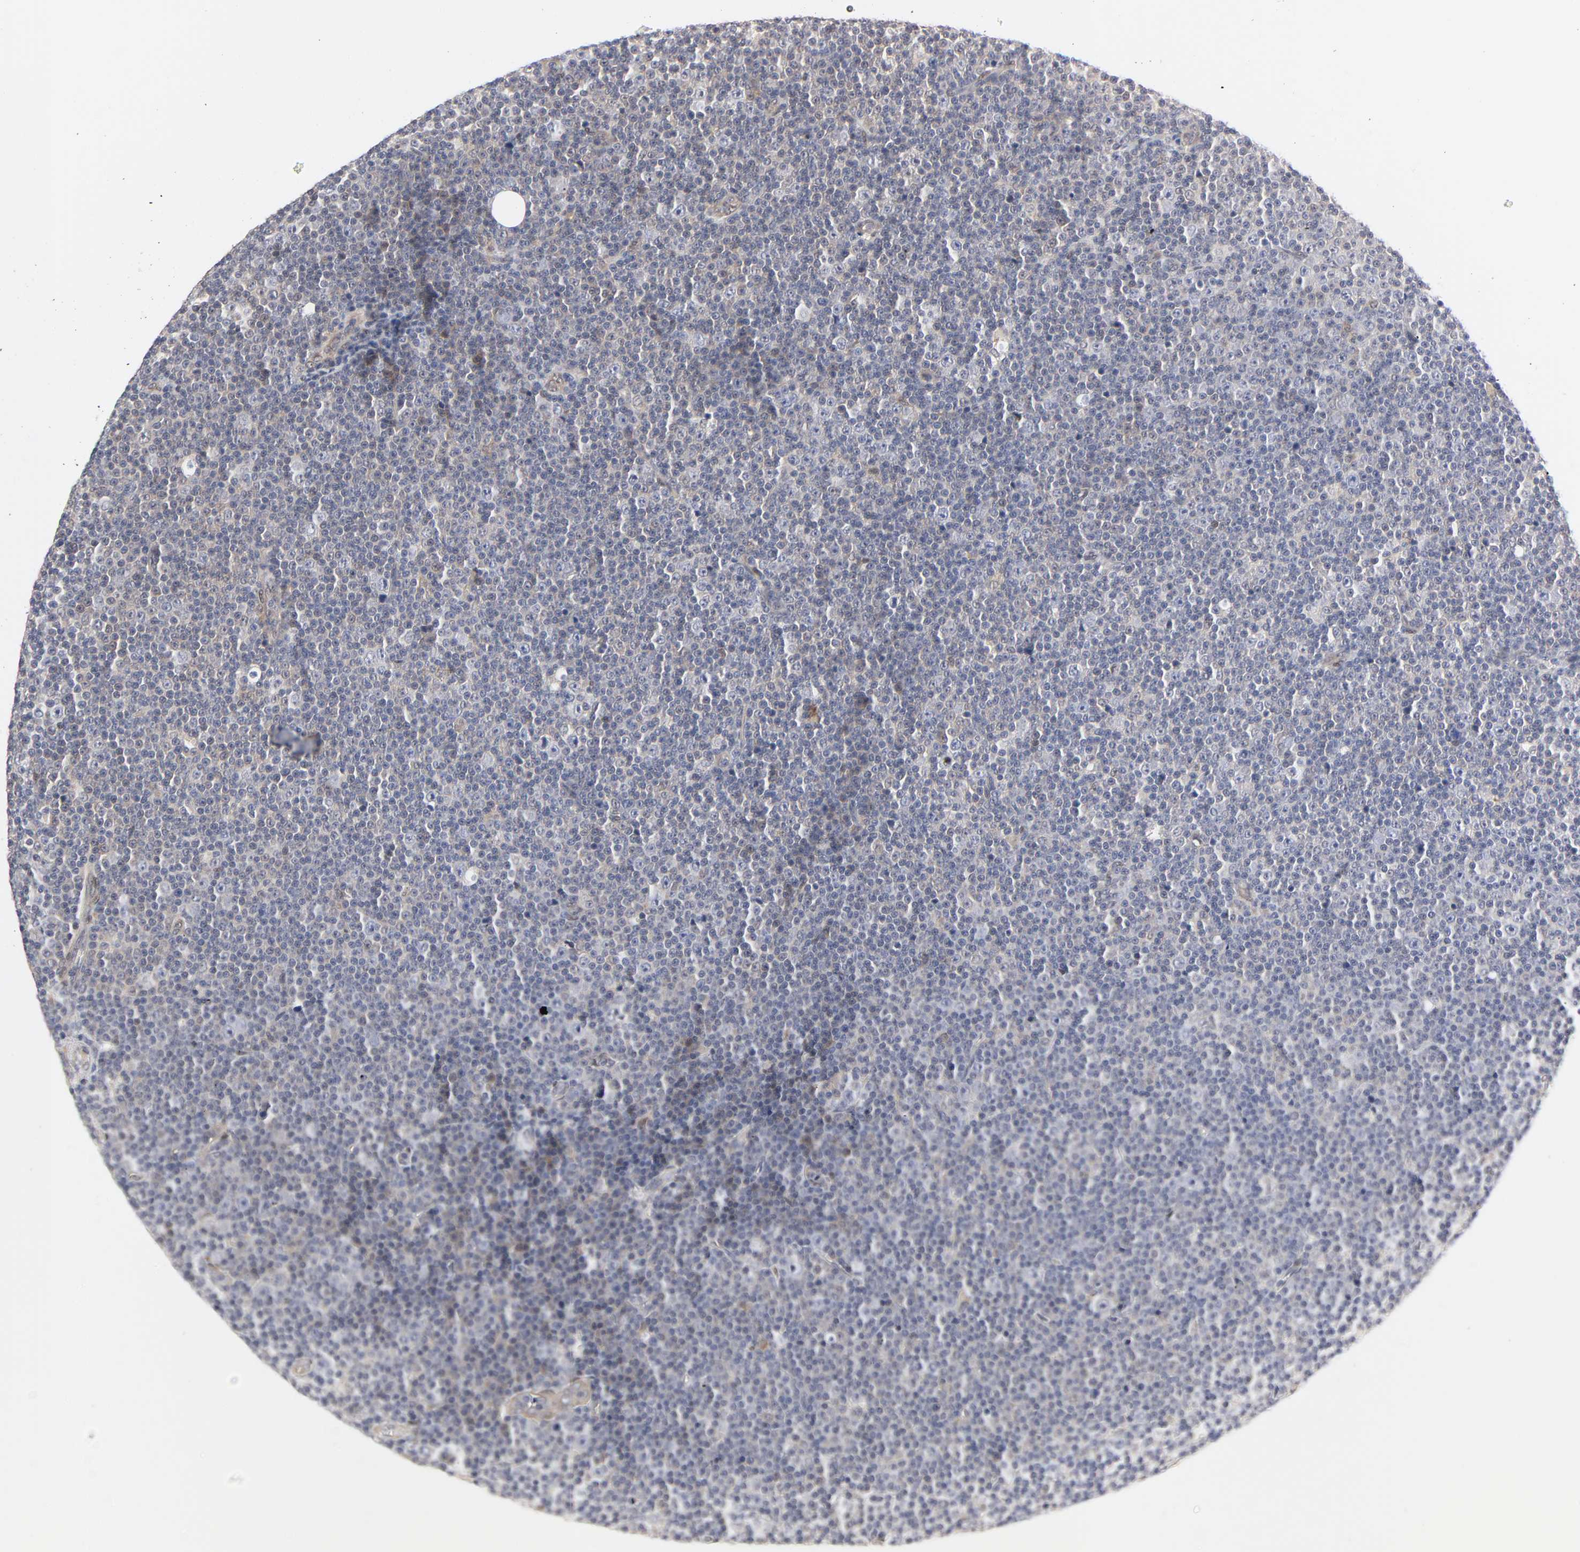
{"staining": {"intensity": "negative", "quantity": "none", "location": "none"}, "tissue": "lymphoma", "cell_type": "Tumor cells", "image_type": "cancer", "snomed": [{"axis": "morphology", "description": "Malignant lymphoma, non-Hodgkin's type, Low grade"}, {"axis": "topography", "description": "Lymph node"}], "caption": "An image of human malignant lymphoma, non-Hodgkin's type (low-grade) is negative for staining in tumor cells.", "gene": "PTEN", "patient": {"sex": "female", "age": 67}}